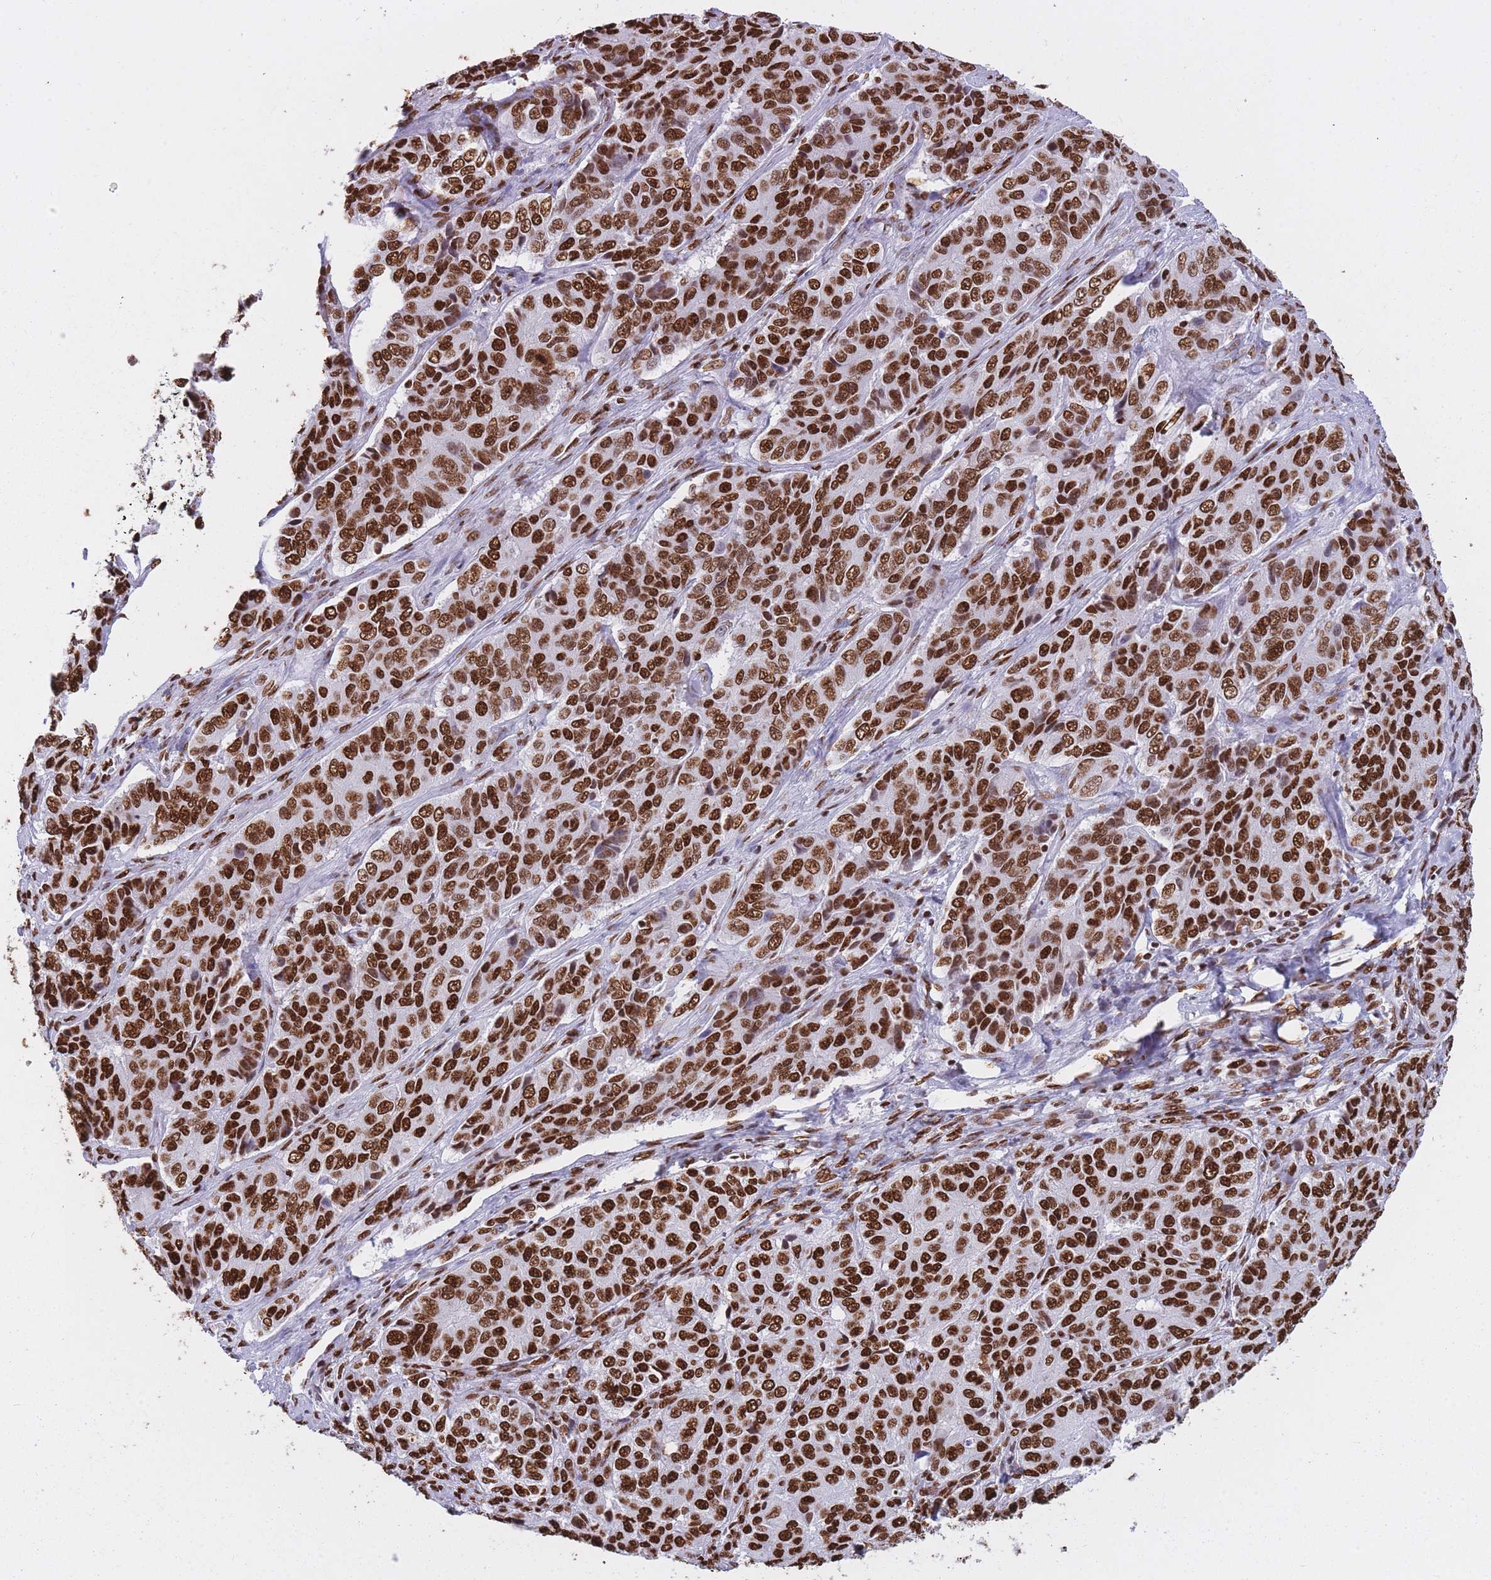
{"staining": {"intensity": "strong", "quantity": ">75%", "location": "nuclear"}, "tissue": "ovarian cancer", "cell_type": "Tumor cells", "image_type": "cancer", "snomed": [{"axis": "morphology", "description": "Carcinoma, endometroid"}, {"axis": "topography", "description": "Ovary"}], "caption": "Tumor cells exhibit high levels of strong nuclear expression in approximately >75% of cells in ovarian cancer.", "gene": "HNRNPUL1", "patient": {"sex": "female", "age": 51}}